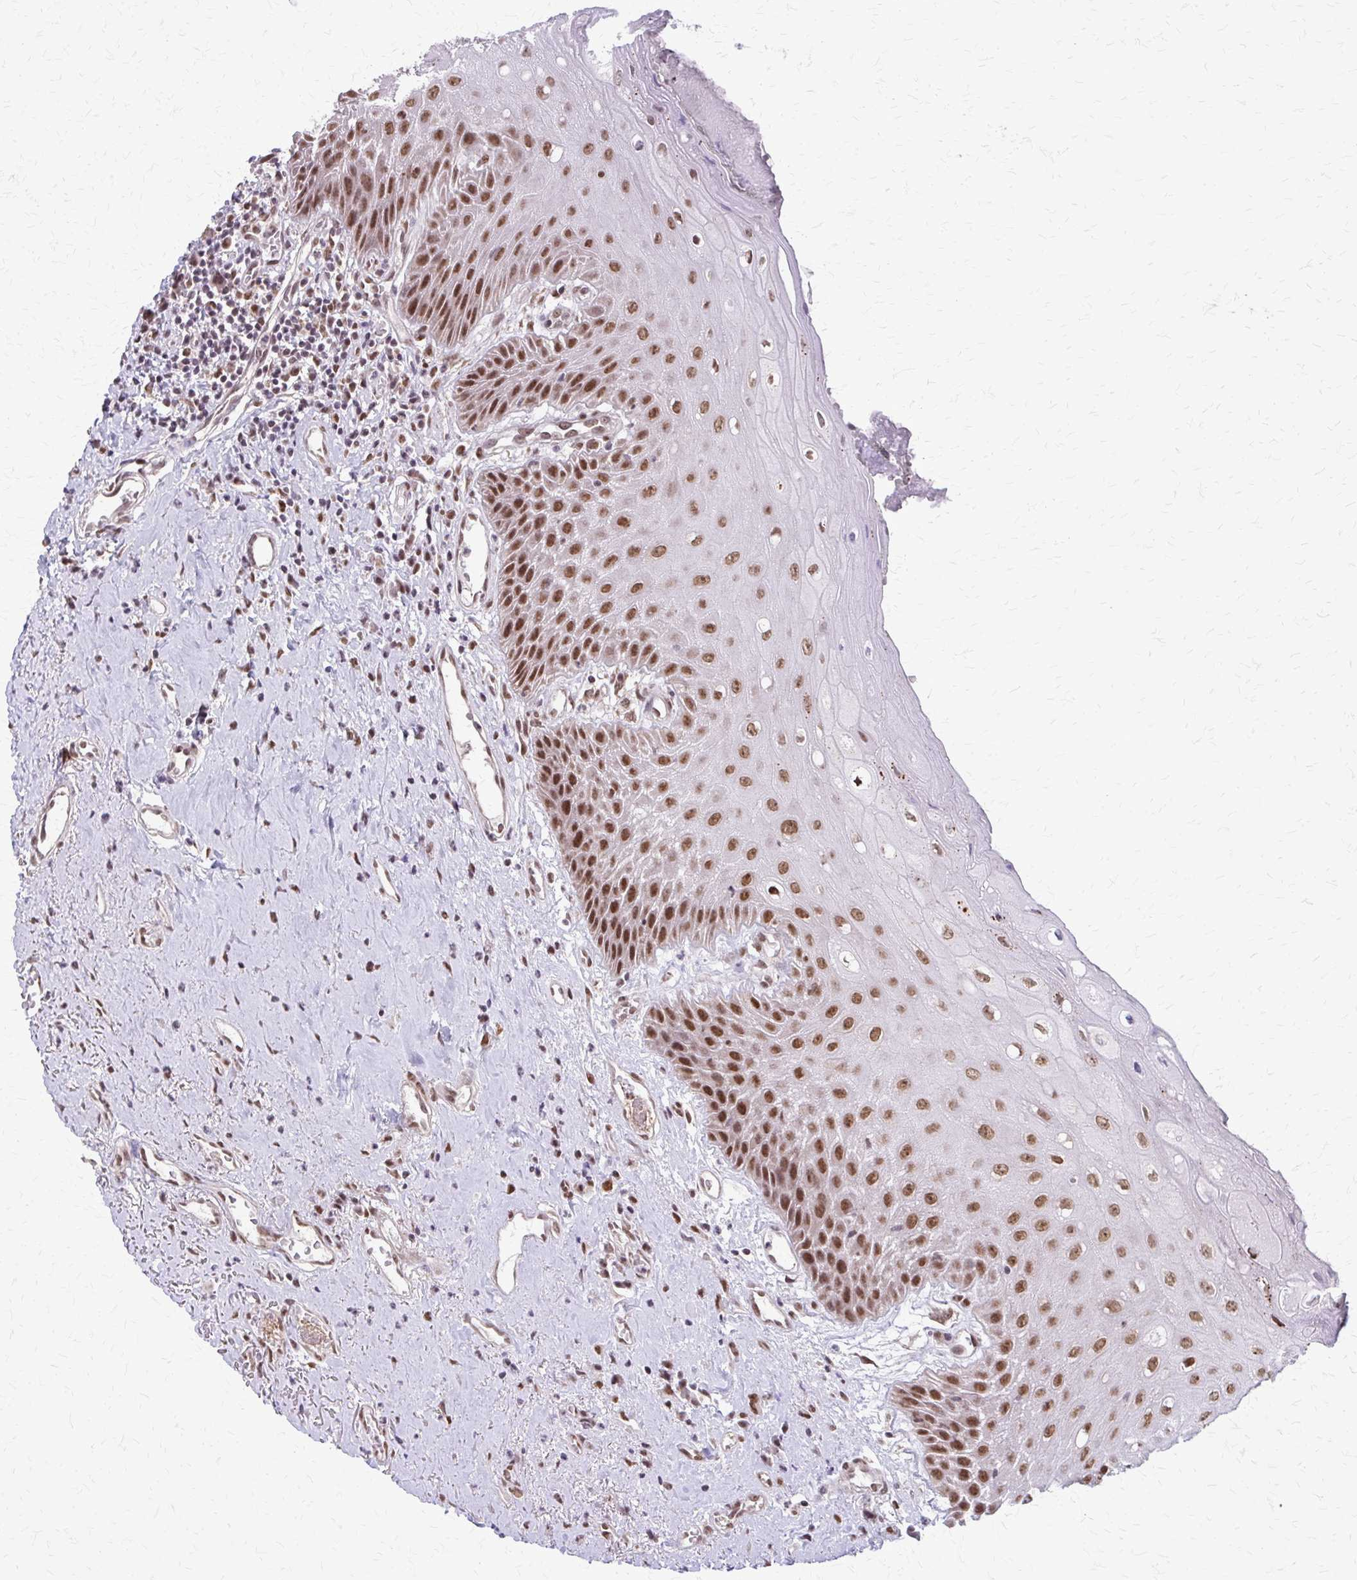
{"staining": {"intensity": "strong", "quantity": ">75%", "location": "nuclear"}, "tissue": "oral mucosa", "cell_type": "Squamous epithelial cells", "image_type": "normal", "snomed": [{"axis": "morphology", "description": "Normal tissue, NOS"}, {"axis": "morphology", "description": "Squamous cell carcinoma, NOS"}, {"axis": "topography", "description": "Oral tissue"}, {"axis": "topography", "description": "Peripheral nerve tissue"}, {"axis": "topography", "description": "Head-Neck"}], "caption": "Squamous epithelial cells show strong nuclear expression in approximately >75% of cells in benign oral mucosa.", "gene": "TTF1", "patient": {"sex": "female", "age": 59}}